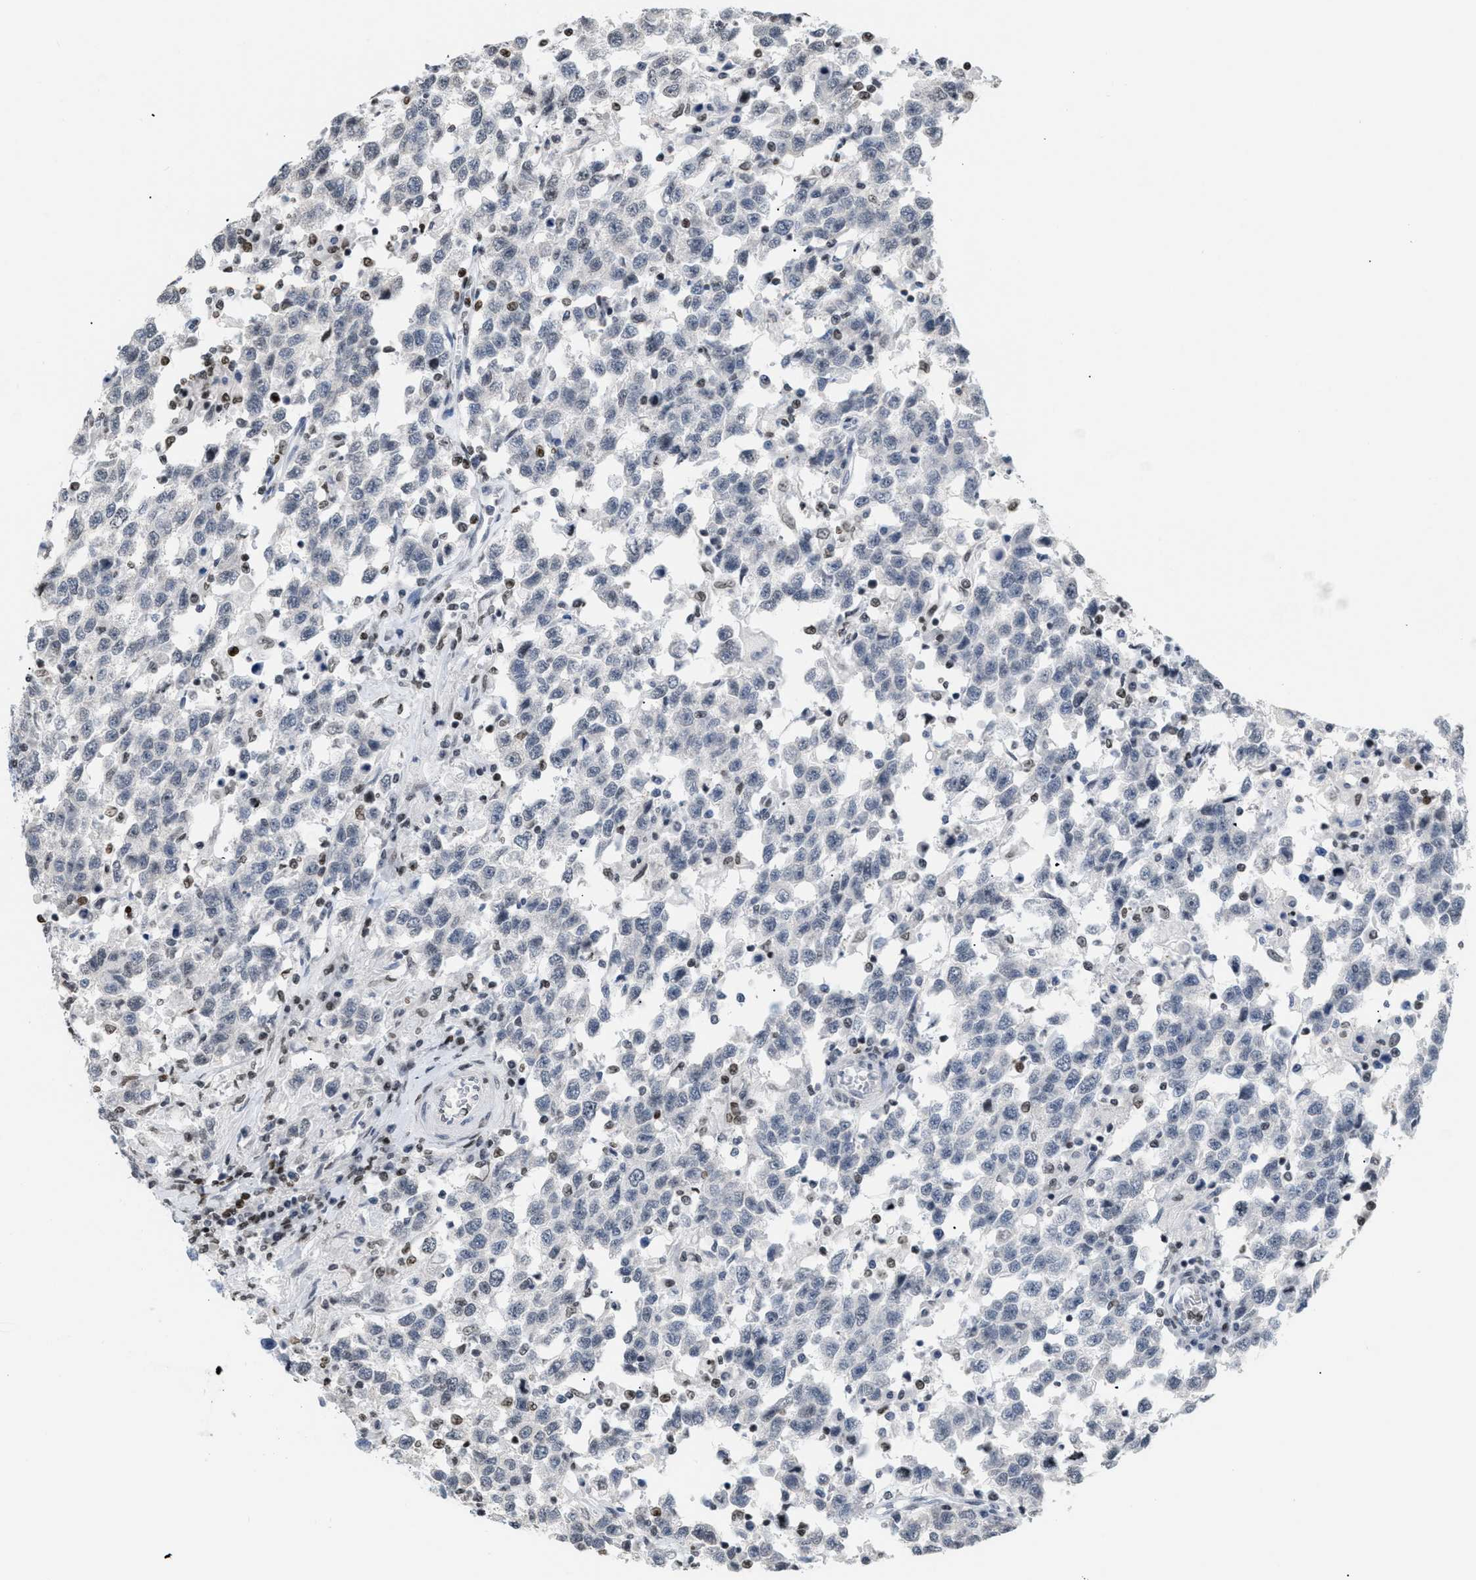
{"staining": {"intensity": "negative", "quantity": "none", "location": "none"}, "tissue": "testis cancer", "cell_type": "Tumor cells", "image_type": "cancer", "snomed": [{"axis": "morphology", "description": "Seminoma, NOS"}, {"axis": "topography", "description": "Testis"}], "caption": "Seminoma (testis) stained for a protein using immunohistochemistry (IHC) reveals no positivity tumor cells.", "gene": "HMGN2", "patient": {"sex": "male", "age": 41}}